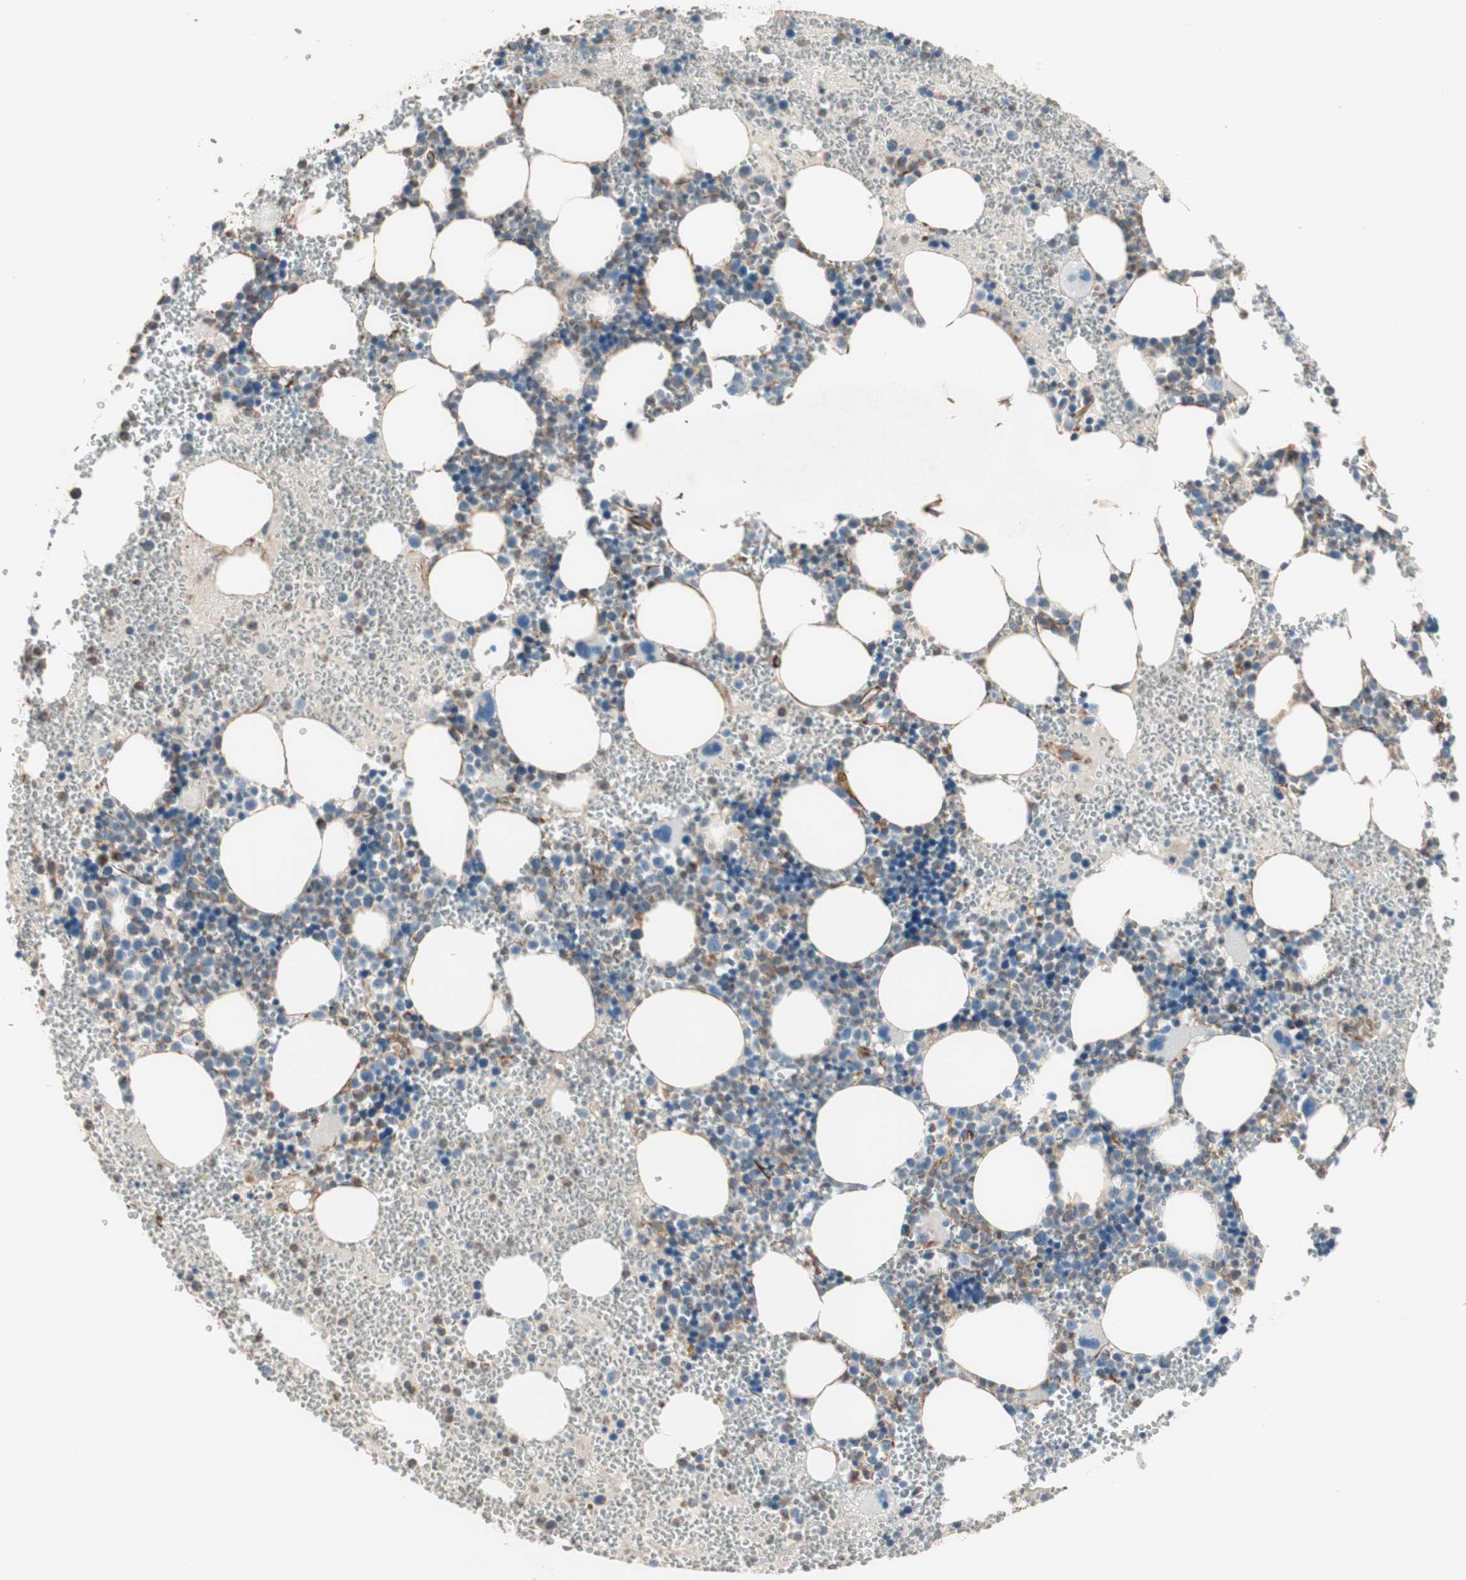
{"staining": {"intensity": "negative", "quantity": "none", "location": "none"}, "tissue": "bone marrow", "cell_type": "Hematopoietic cells", "image_type": "normal", "snomed": [{"axis": "morphology", "description": "Normal tissue, NOS"}, {"axis": "morphology", "description": "Inflammation, NOS"}, {"axis": "topography", "description": "Bone marrow"}], "caption": "Unremarkable bone marrow was stained to show a protein in brown. There is no significant staining in hematopoietic cells. (Stains: DAB IHC with hematoxylin counter stain, Microscopy: brightfield microscopy at high magnification).", "gene": "SRCIN1", "patient": {"sex": "female", "age": 76}}